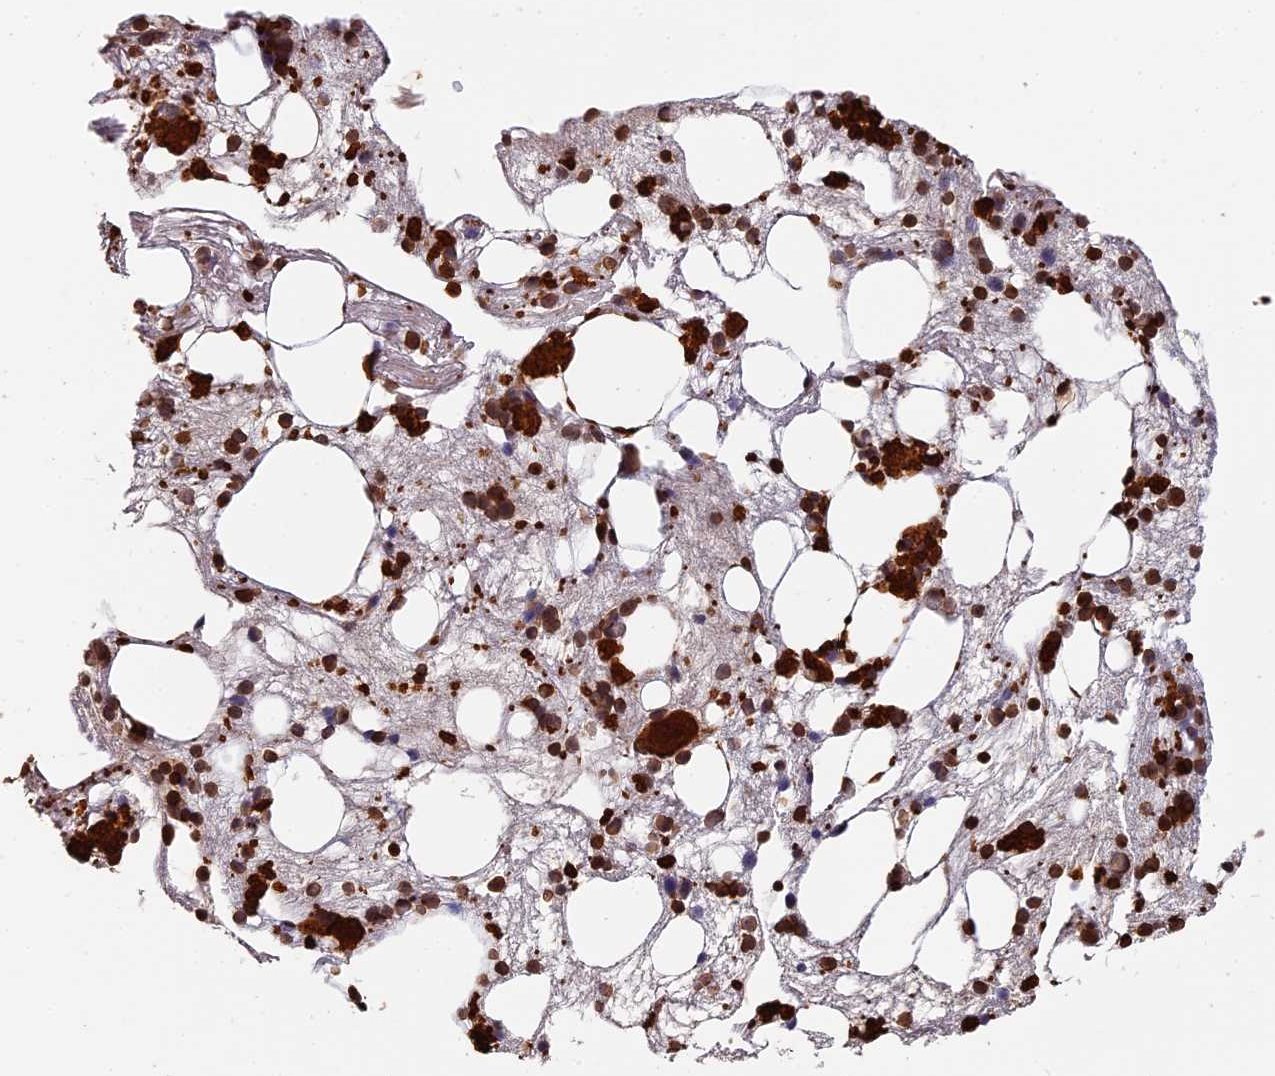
{"staining": {"intensity": "strong", "quantity": ">75%", "location": "cytoplasmic/membranous"}, "tissue": "bone marrow", "cell_type": "Hematopoietic cells", "image_type": "normal", "snomed": [{"axis": "morphology", "description": "Normal tissue, NOS"}, {"axis": "topography", "description": "Bone marrow"}], "caption": "Strong cytoplasmic/membranous expression is present in about >75% of hematopoietic cells in normal bone marrow. Nuclei are stained in blue.", "gene": "MMP15", "patient": {"sex": "male", "age": 78}}